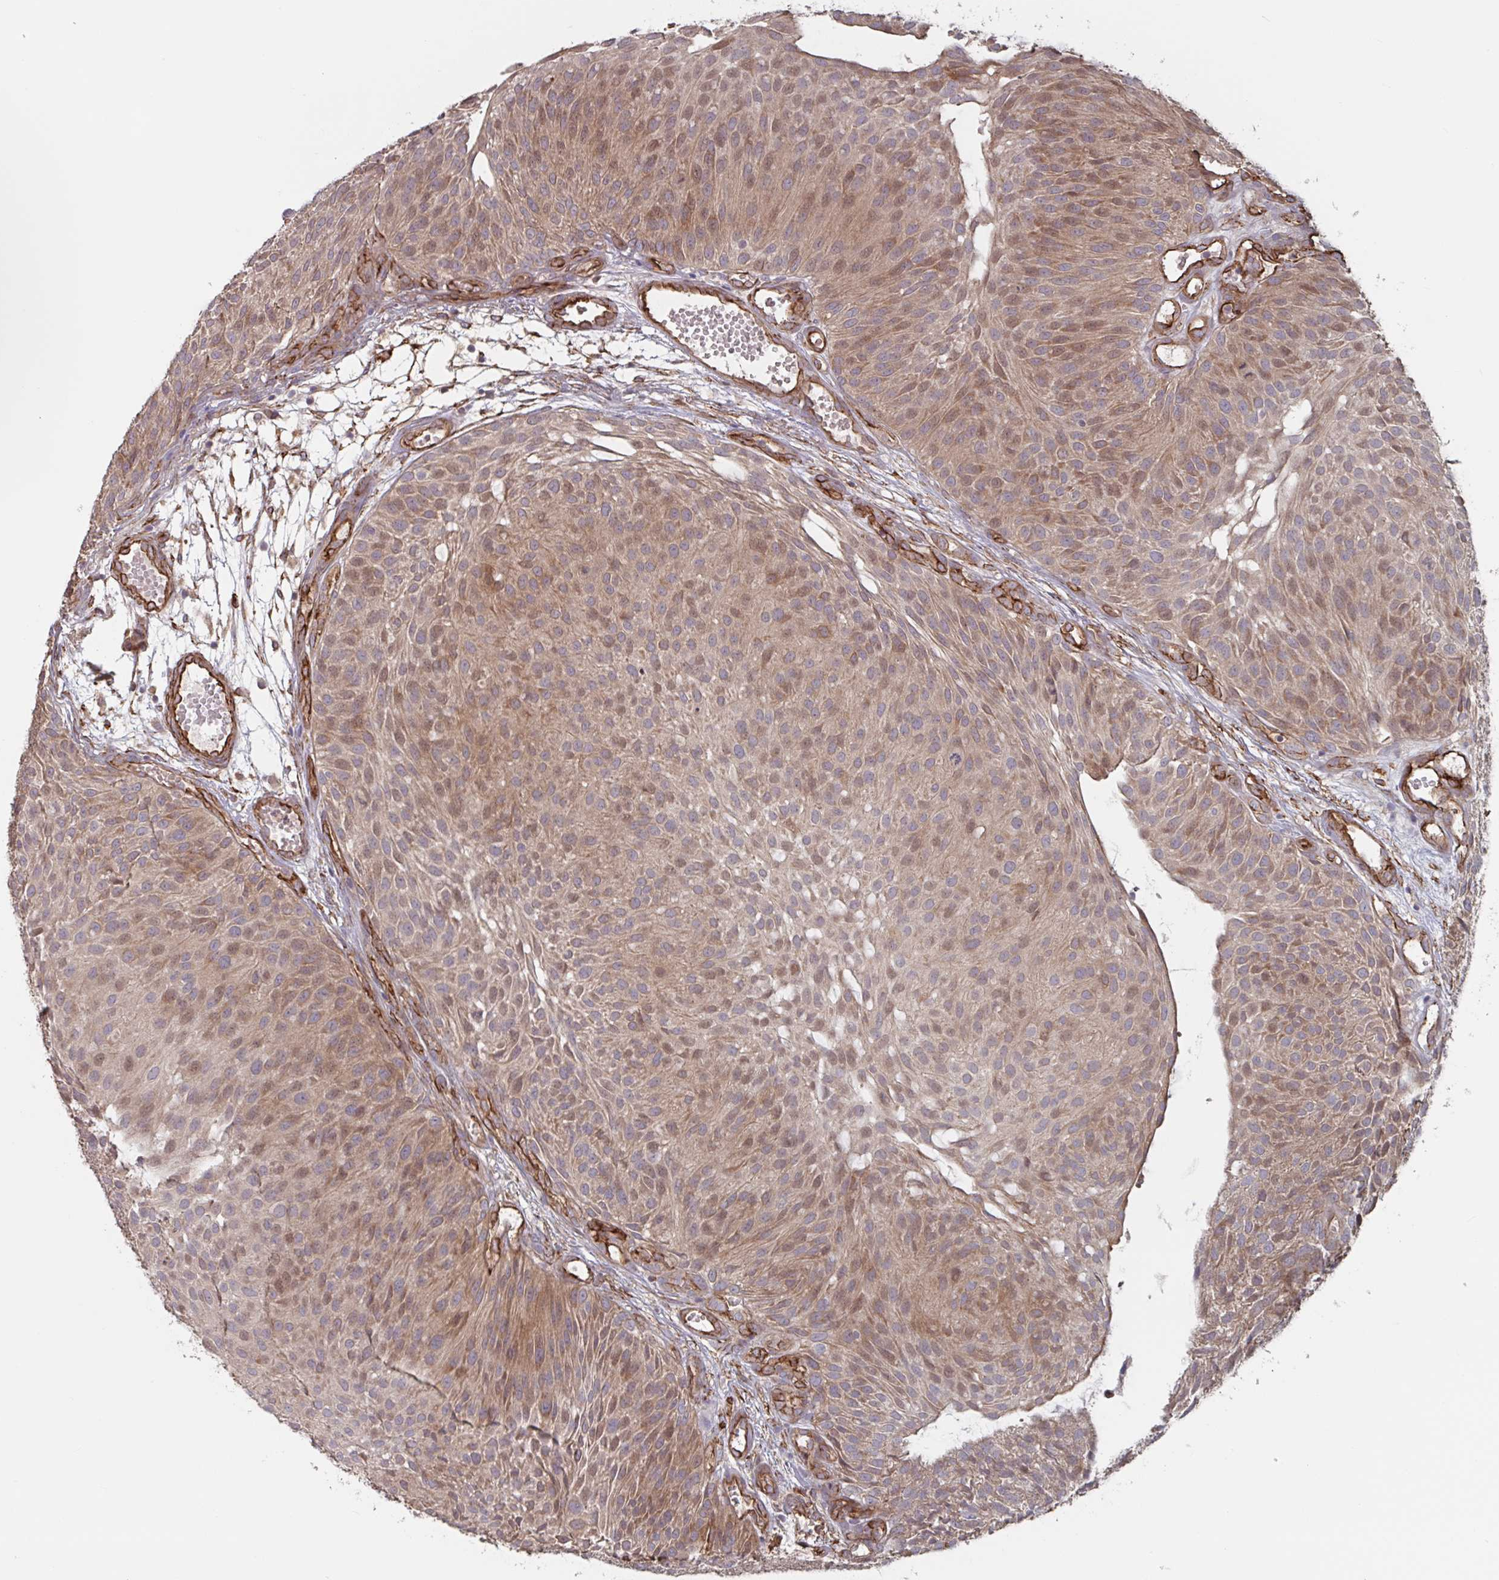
{"staining": {"intensity": "moderate", "quantity": ">75%", "location": "cytoplasmic/membranous,nuclear"}, "tissue": "urothelial cancer", "cell_type": "Tumor cells", "image_type": "cancer", "snomed": [{"axis": "morphology", "description": "Urothelial carcinoma, NOS"}, {"axis": "topography", "description": "Urinary bladder"}], "caption": "Brown immunohistochemical staining in human transitional cell carcinoma demonstrates moderate cytoplasmic/membranous and nuclear staining in about >75% of tumor cells. The protein of interest is stained brown, and the nuclei are stained in blue (DAB (3,3'-diaminobenzidine) IHC with brightfield microscopy, high magnification).", "gene": "CITED4", "patient": {"sex": "male", "age": 84}}